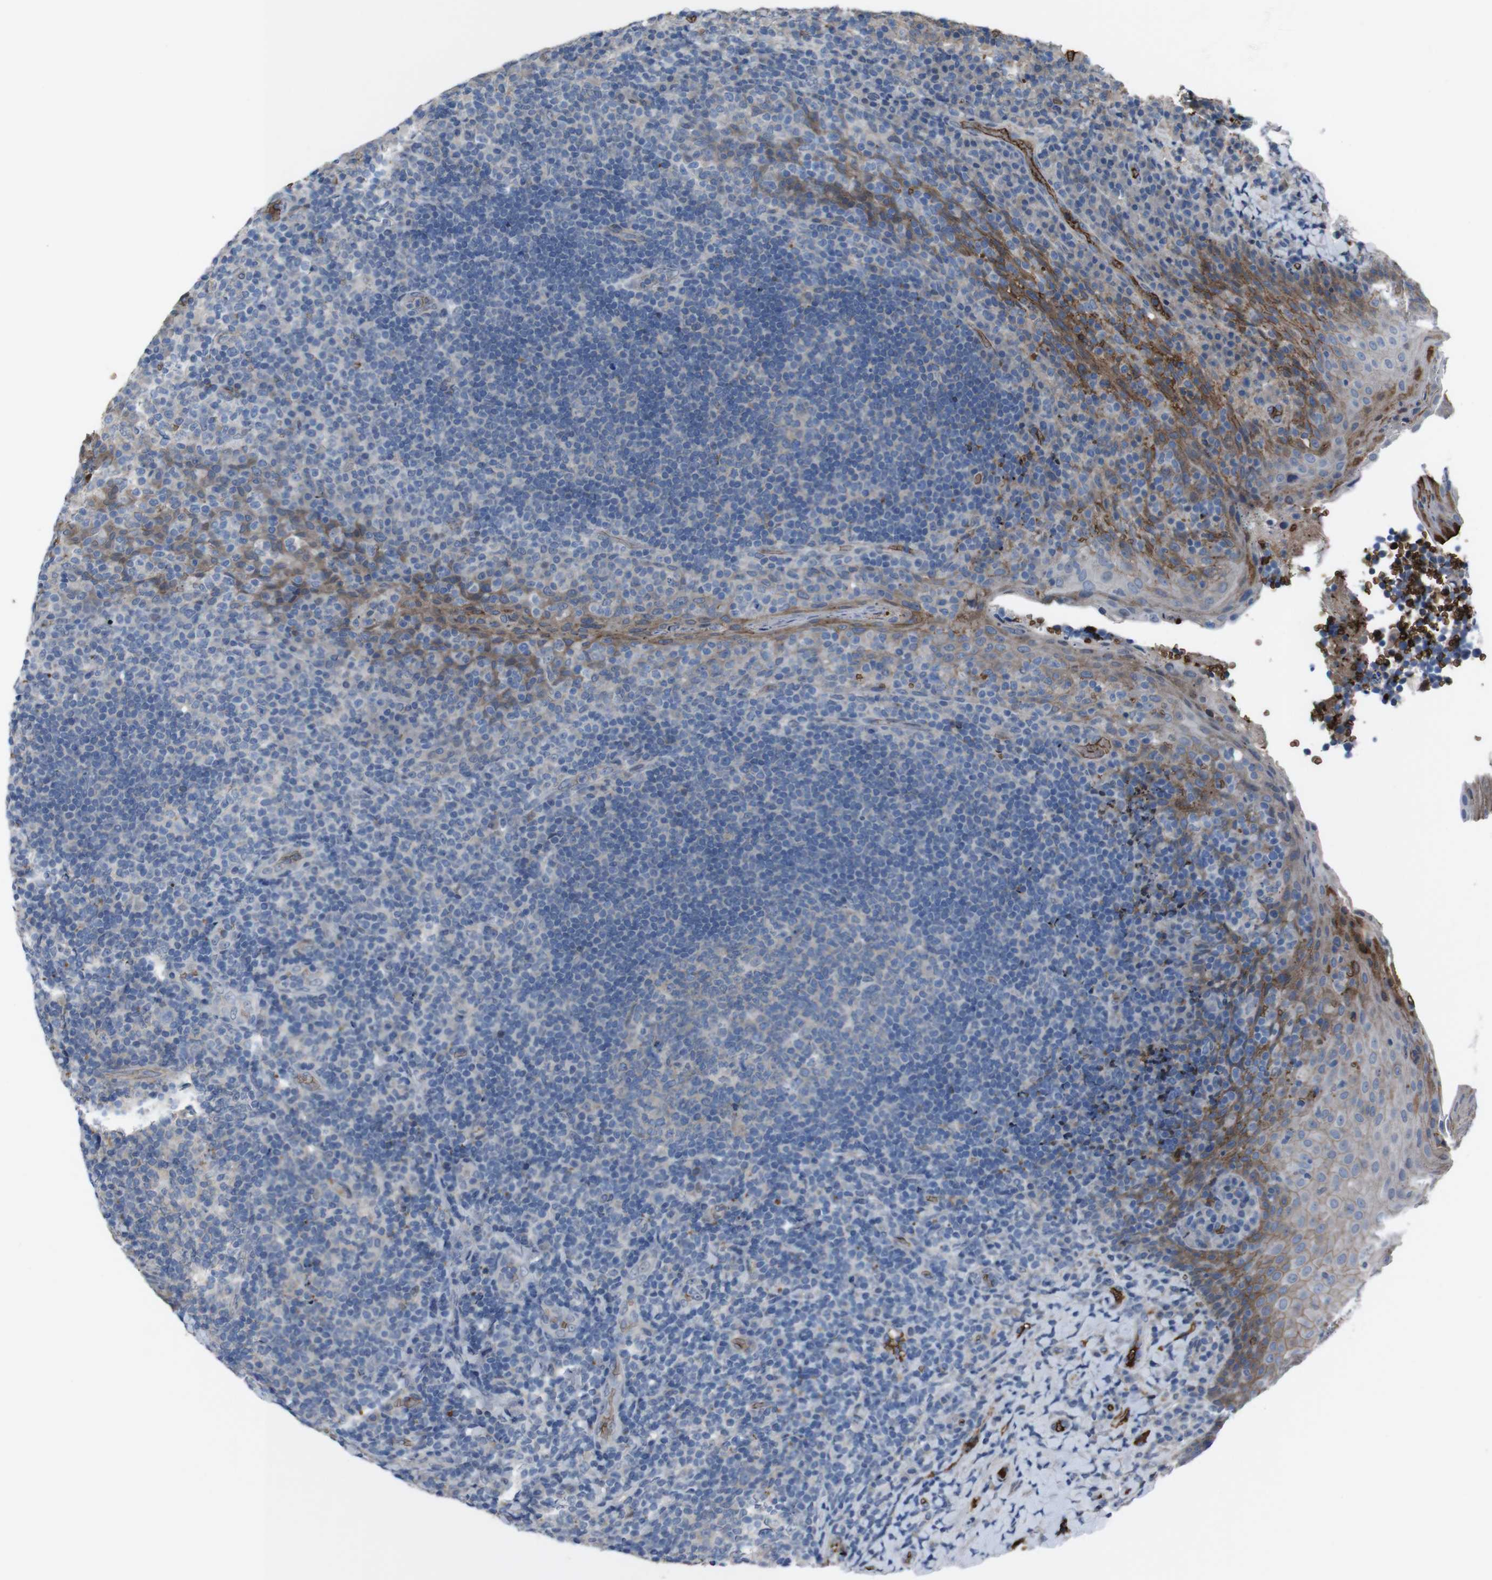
{"staining": {"intensity": "moderate", "quantity": "25%-75%", "location": "cytoplasmic/membranous"}, "tissue": "tonsil", "cell_type": "Germinal center cells", "image_type": "normal", "snomed": [{"axis": "morphology", "description": "Normal tissue, NOS"}, {"axis": "topography", "description": "Tonsil"}], "caption": "The micrograph exhibits a brown stain indicating the presence of a protein in the cytoplasmic/membranous of germinal center cells in tonsil. (DAB = brown stain, brightfield microscopy at high magnification).", "gene": "SPTB", "patient": {"sex": "male", "age": 17}}